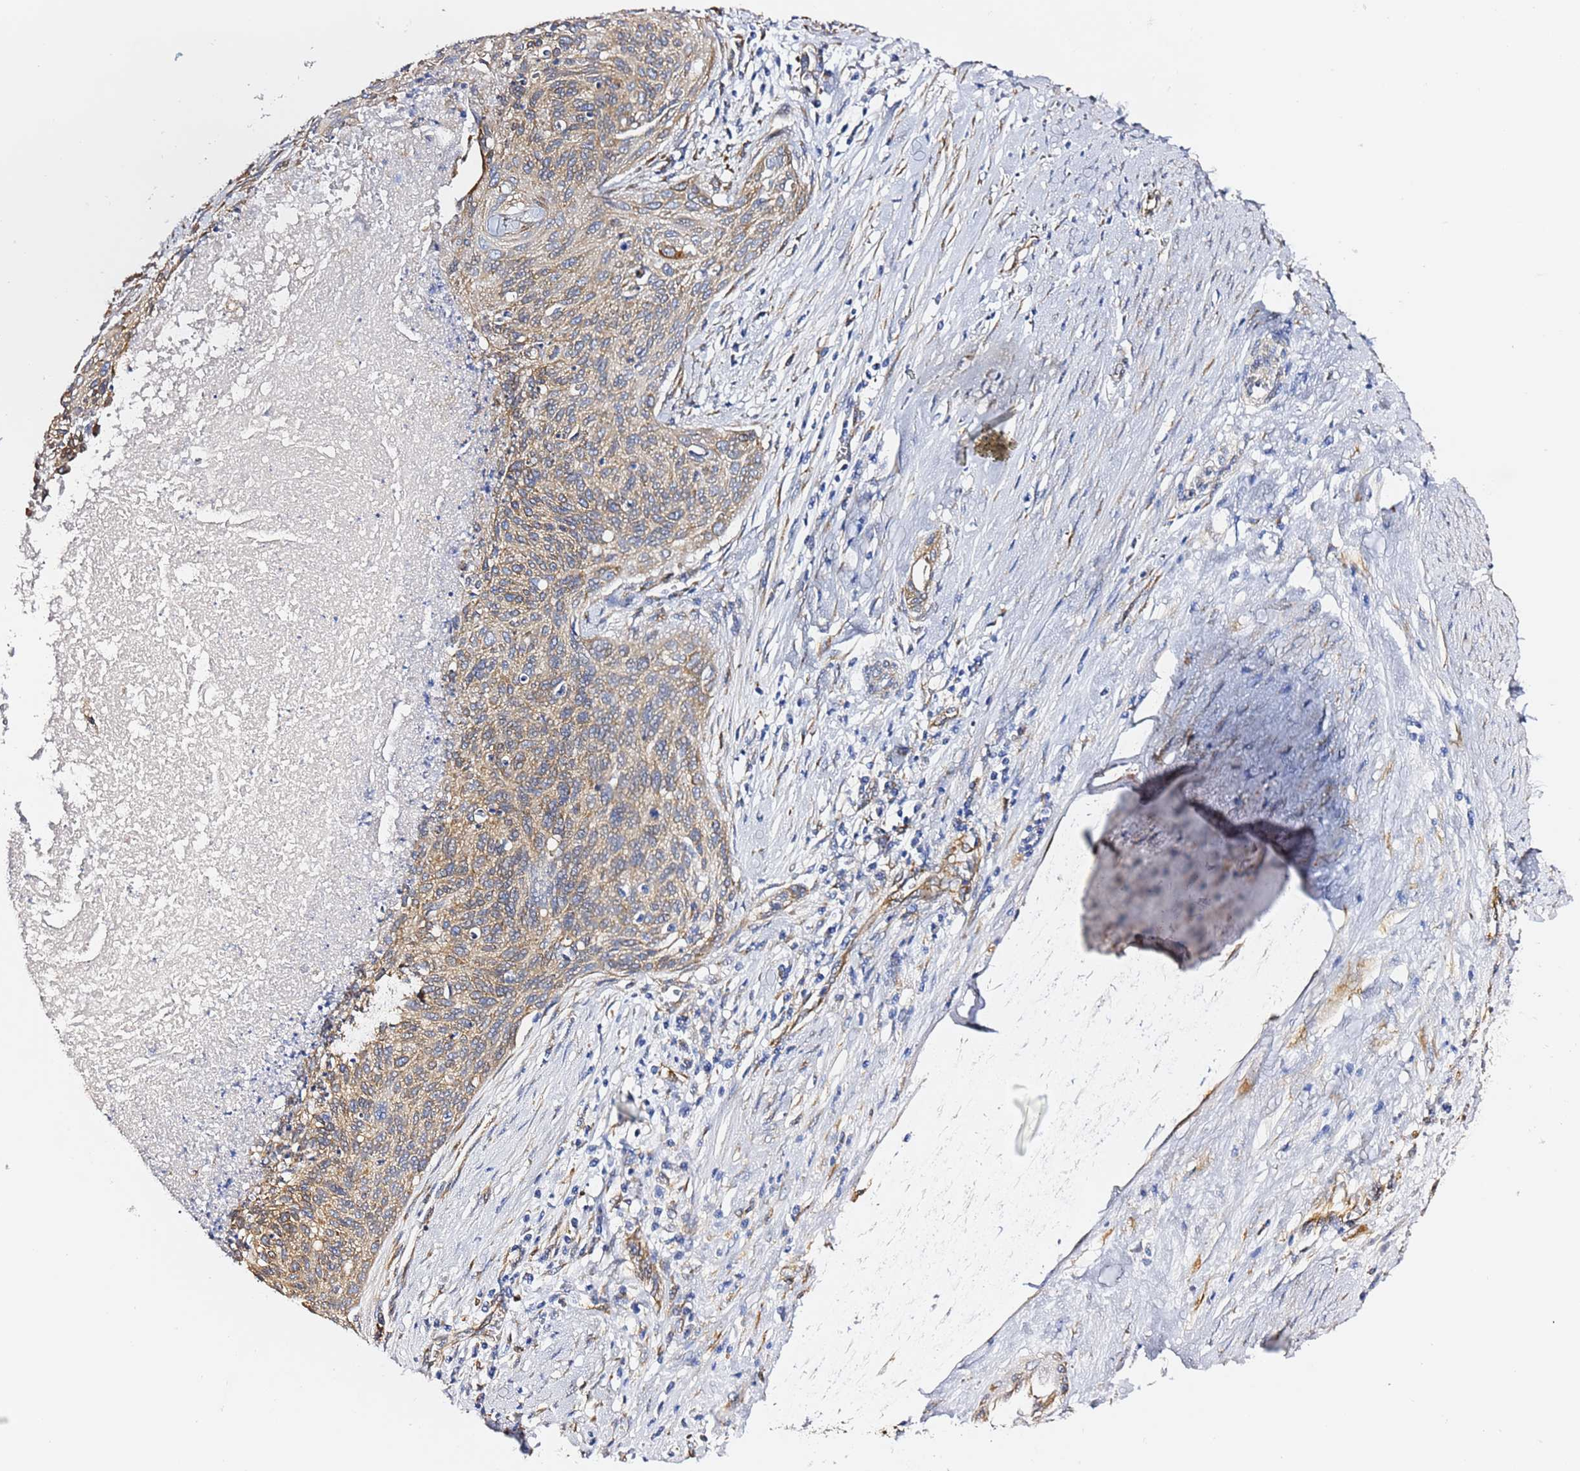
{"staining": {"intensity": "moderate", "quantity": ">75%", "location": "cytoplasmic/membranous"}, "tissue": "cervical cancer", "cell_type": "Tumor cells", "image_type": "cancer", "snomed": [{"axis": "morphology", "description": "Squamous cell carcinoma, NOS"}, {"axis": "topography", "description": "Cervix"}], "caption": "Tumor cells demonstrate medium levels of moderate cytoplasmic/membranous expression in about >75% of cells in cervical cancer.", "gene": "GDAP2", "patient": {"sex": "female", "age": 55}}